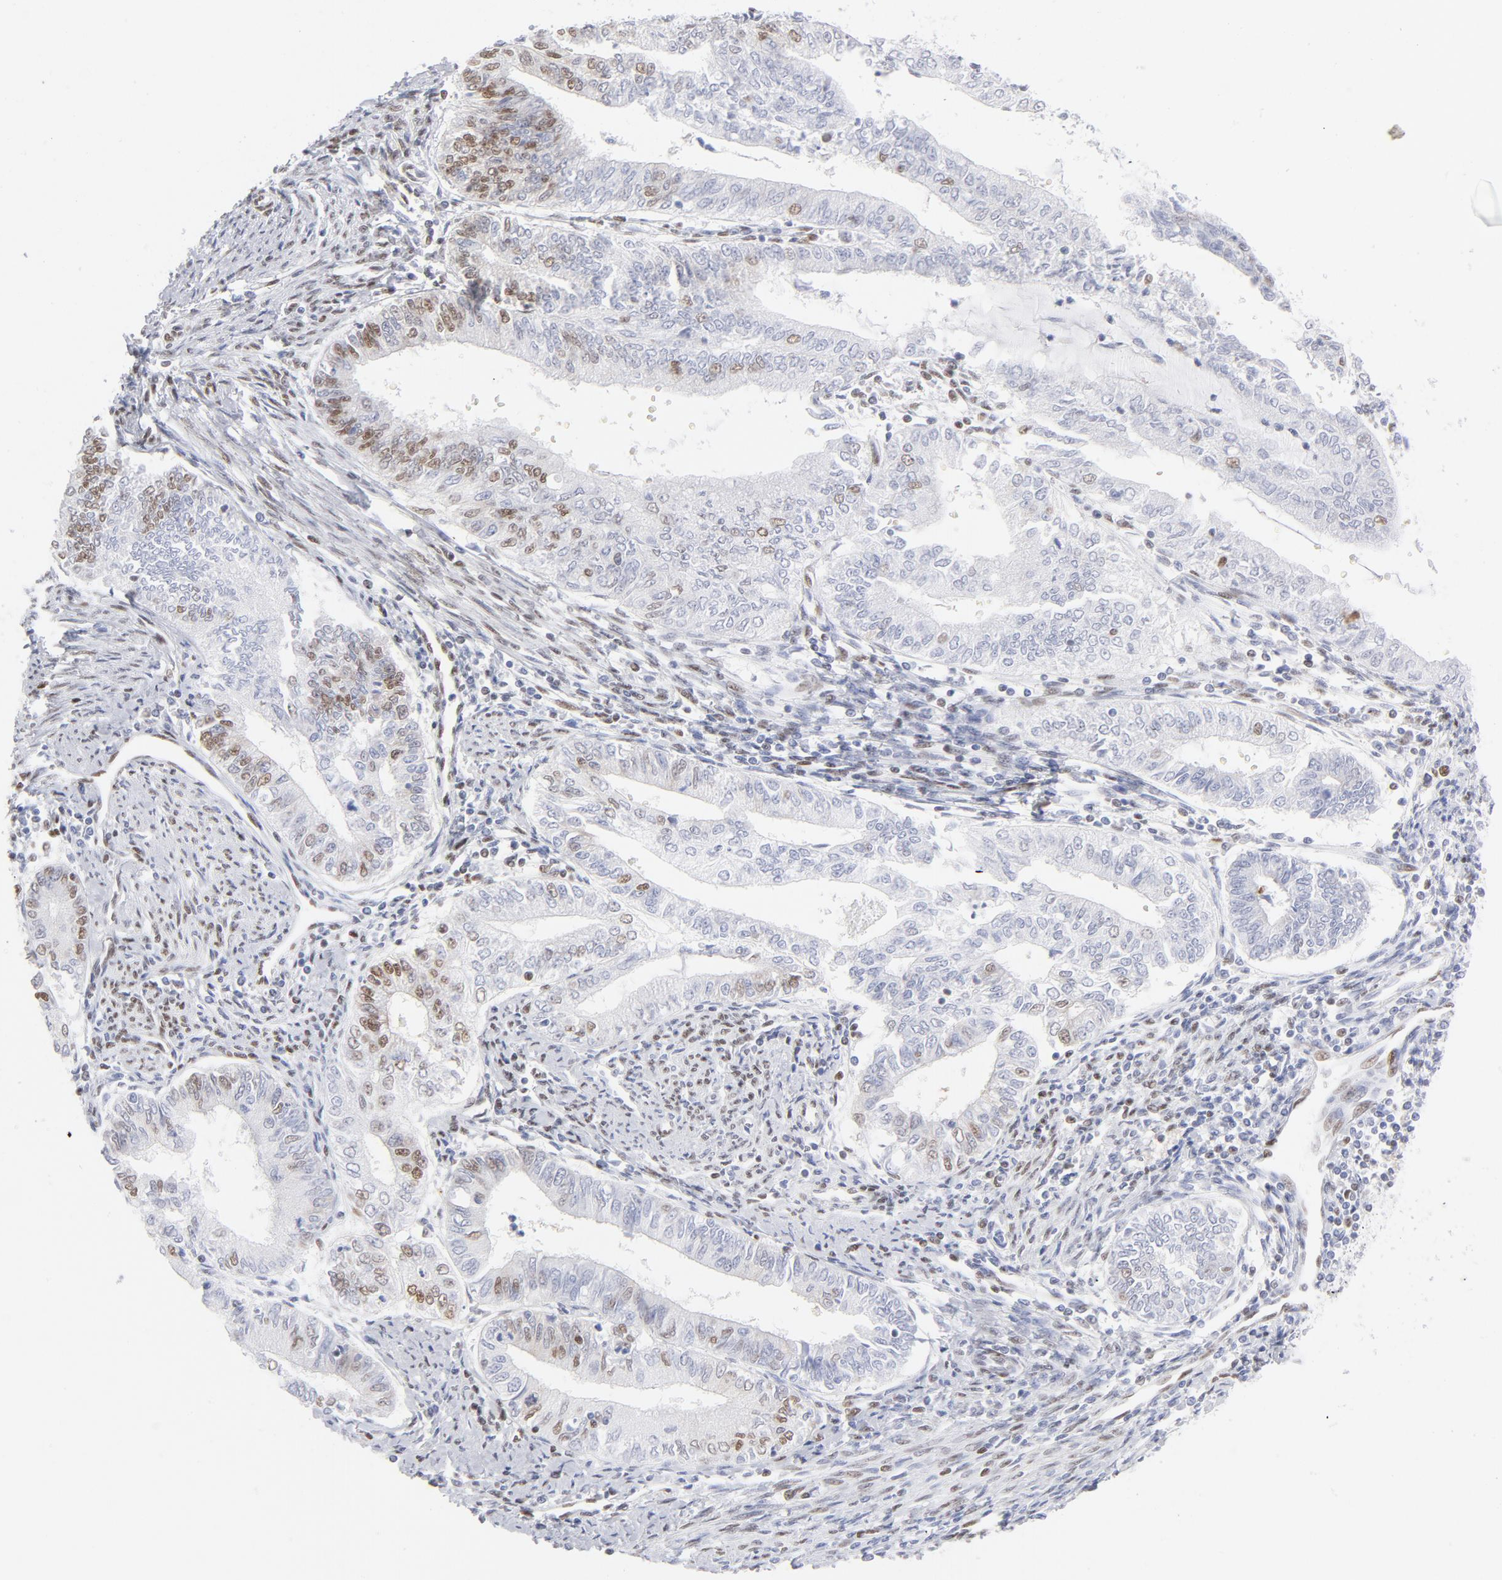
{"staining": {"intensity": "moderate", "quantity": "<25%", "location": "nuclear"}, "tissue": "endometrial cancer", "cell_type": "Tumor cells", "image_type": "cancer", "snomed": [{"axis": "morphology", "description": "Adenocarcinoma, NOS"}, {"axis": "topography", "description": "Endometrium"}], "caption": "A brown stain labels moderate nuclear positivity of a protein in endometrial adenocarcinoma tumor cells.", "gene": "ATF2", "patient": {"sex": "female", "age": 66}}